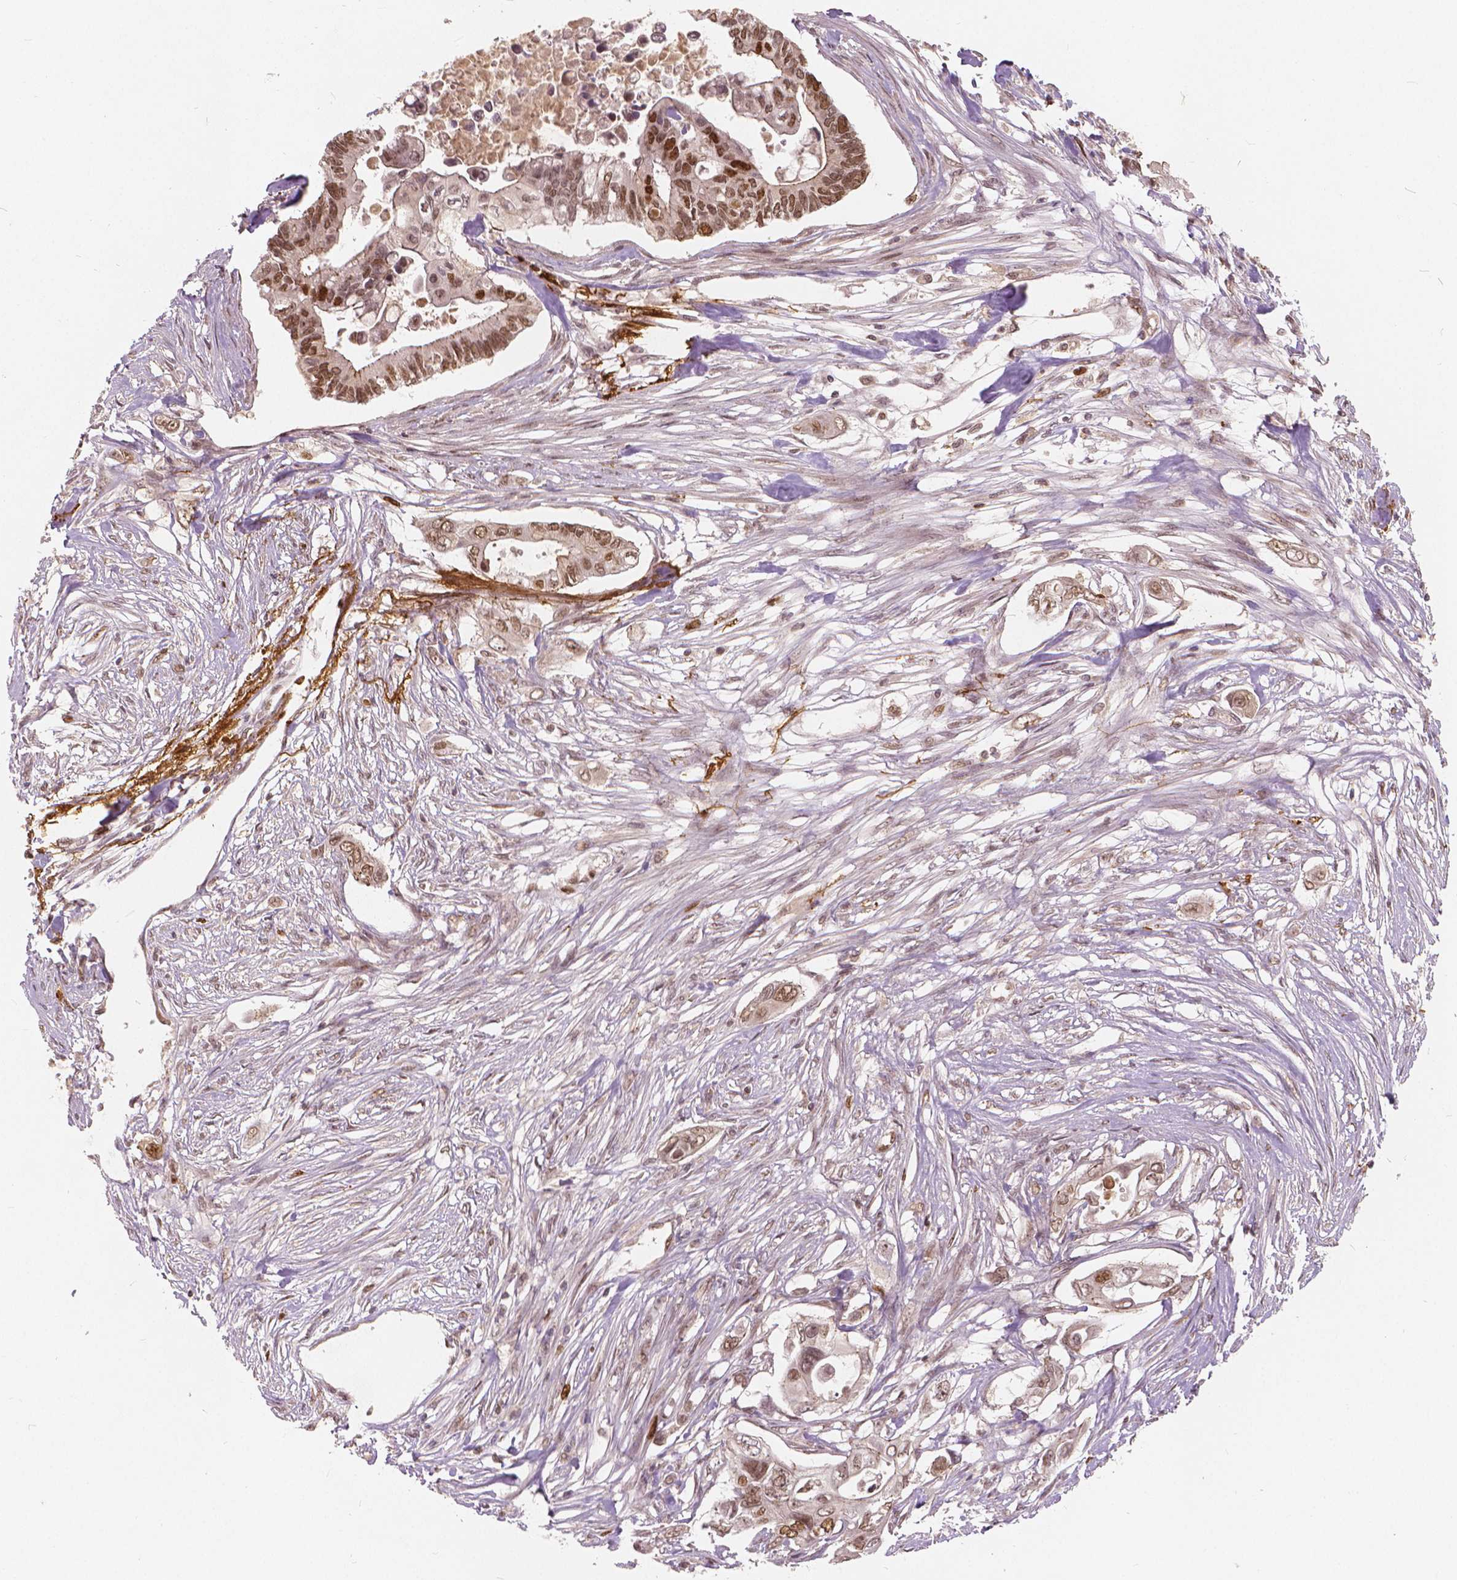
{"staining": {"intensity": "moderate", "quantity": "25%-75%", "location": "nuclear"}, "tissue": "pancreatic cancer", "cell_type": "Tumor cells", "image_type": "cancer", "snomed": [{"axis": "morphology", "description": "Adenocarcinoma, NOS"}, {"axis": "topography", "description": "Pancreas"}], "caption": "This is a photomicrograph of immunohistochemistry staining of pancreatic cancer (adenocarcinoma), which shows moderate staining in the nuclear of tumor cells.", "gene": "NSD2", "patient": {"sex": "female", "age": 63}}